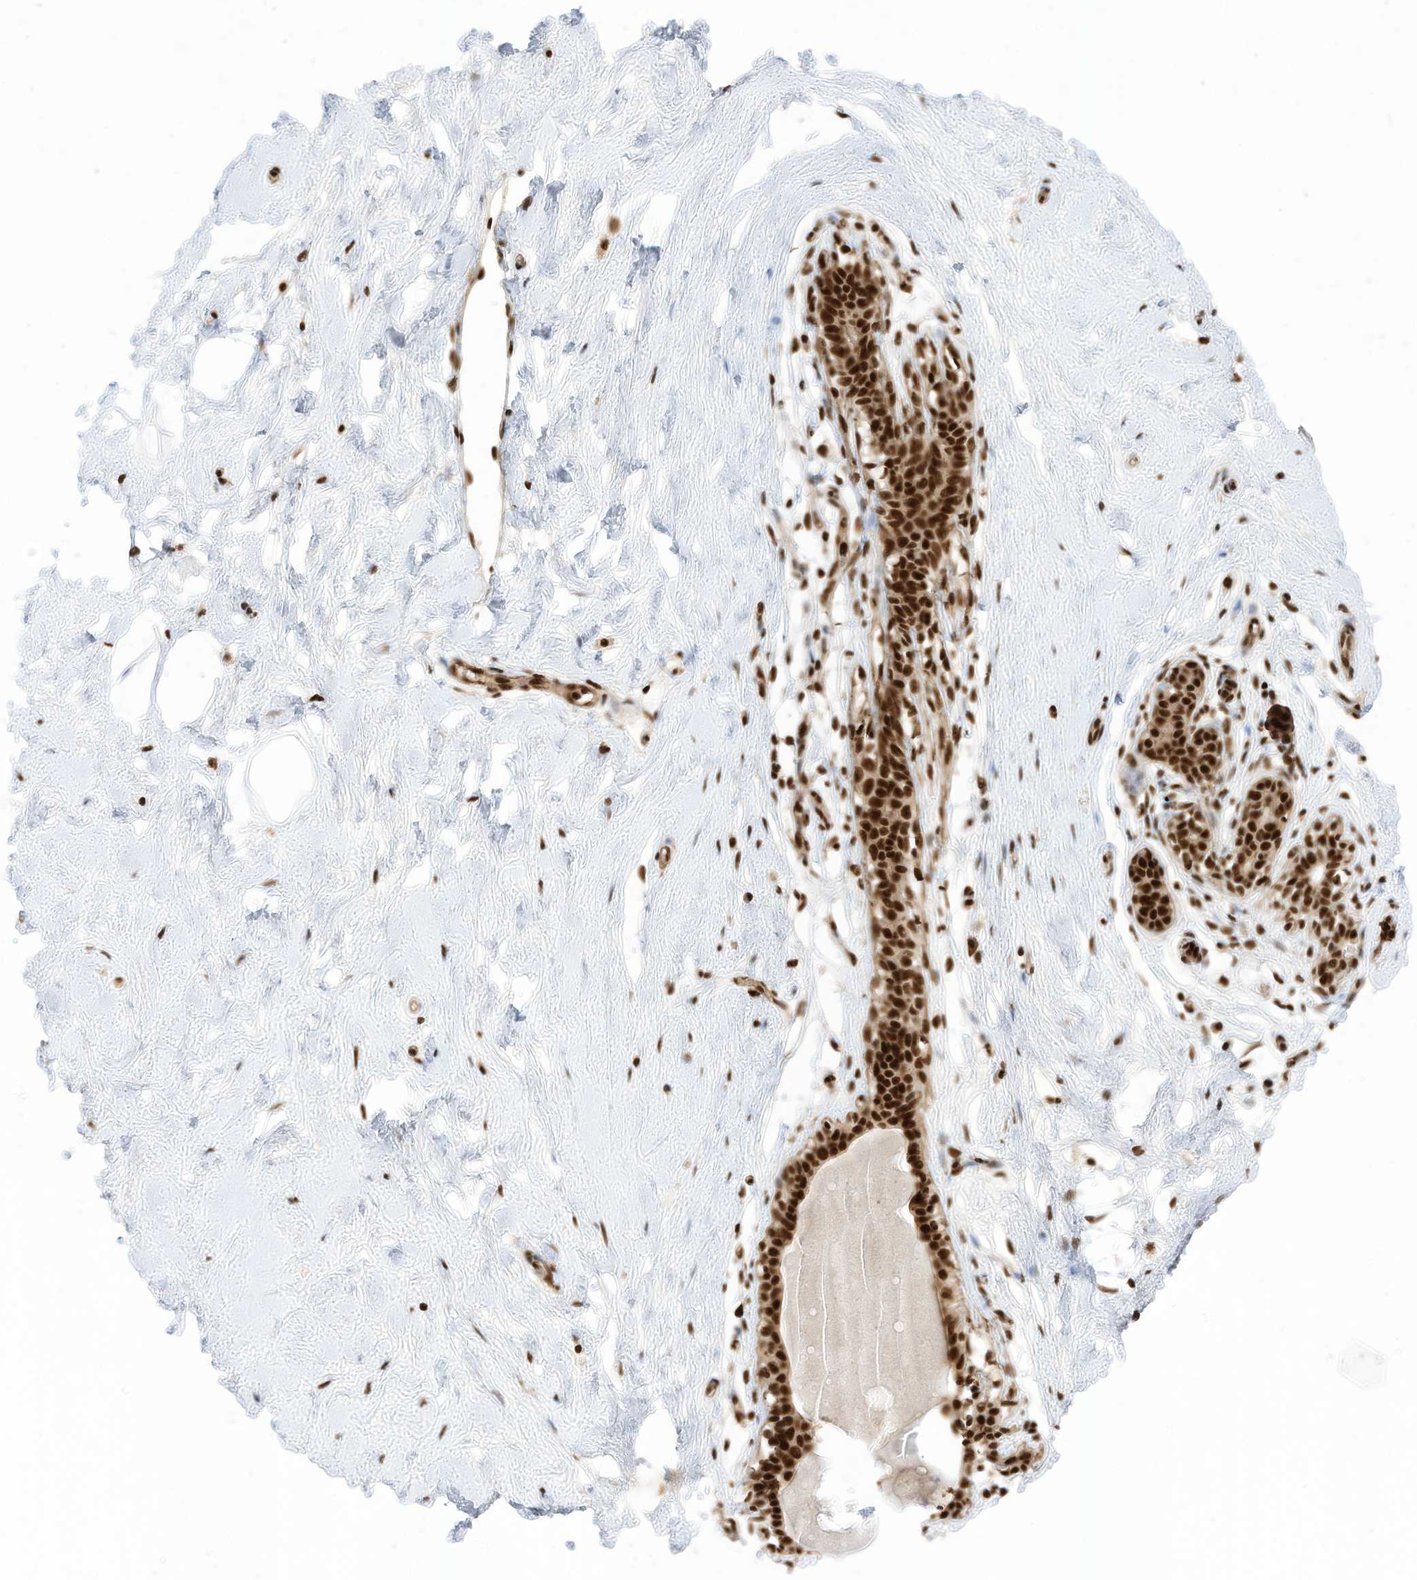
{"staining": {"intensity": "strong", "quantity": ">75%", "location": "nuclear"}, "tissue": "breast", "cell_type": "Adipocytes", "image_type": "normal", "snomed": [{"axis": "morphology", "description": "Normal tissue, NOS"}, {"axis": "morphology", "description": "Adenoma, NOS"}, {"axis": "topography", "description": "Breast"}], "caption": "High-magnification brightfield microscopy of normal breast stained with DAB (brown) and counterstained with hematoxylin (blue). adipocytes exhibit strong nuclear expression is present in about>75% of cells. (brown staining indicates protein expression, while blue staining denotes nuclei).", "gene": "SF3A3", "patient": {"sex": "female", "age": 23}}